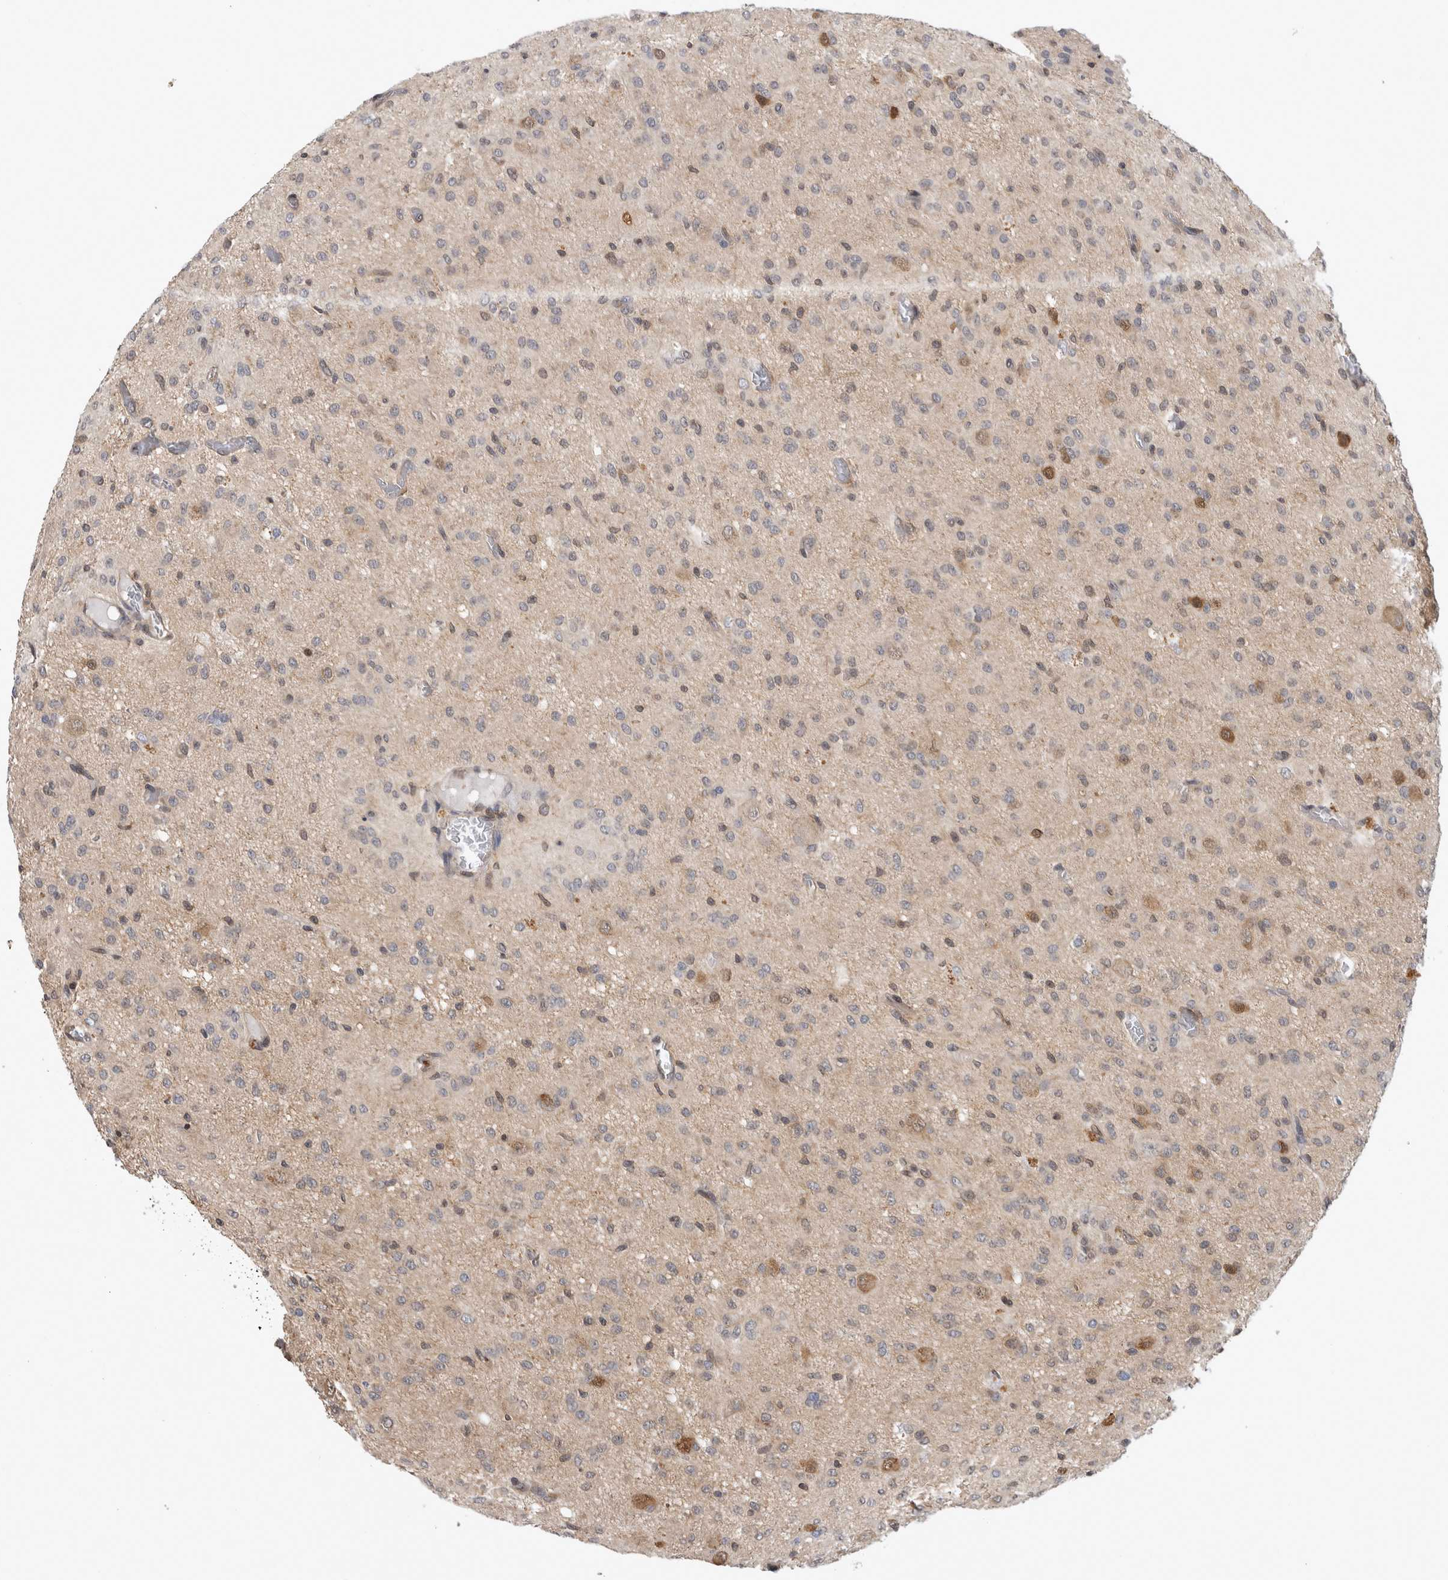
{"staining": {"intensity": "negative", "quantity": "none", "location": "none"}, "tissue": "glioma", "cell_type": "Tumor cells", "image_type": "cancer", "snomed": [{"axis": "morphology", "description": "Glioma, malignant, High grade"}, {"axis": "topography", "description": "Brain"}], "caption": "Image shows no protein staining in tumor cells of glioma tissue. (DAB immunohistochemistry (IHC) visualized using brightfield microscopy, high magnification).", "gene": "ASTN2", "patient": {"sex": "female", "age": 59}}